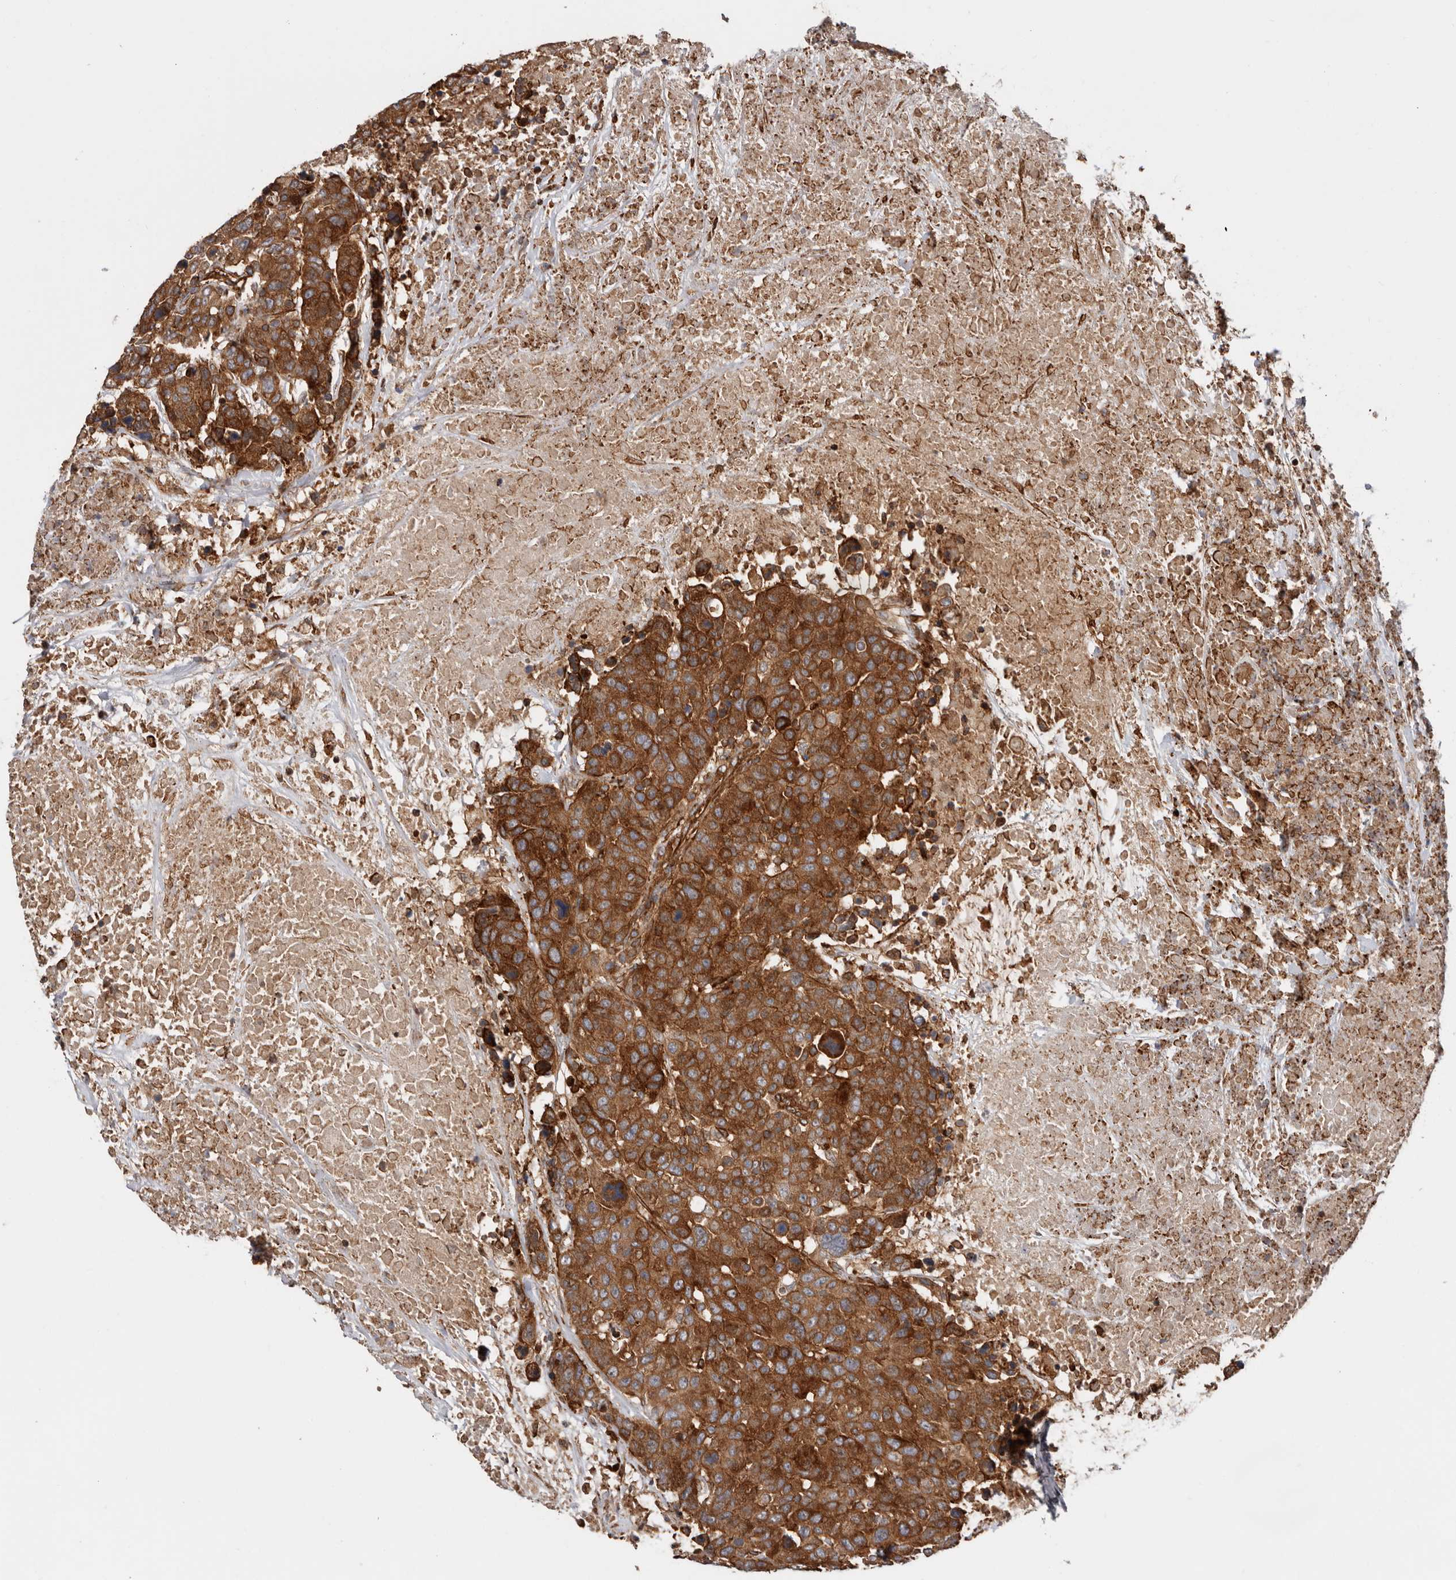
{"staining": {"intensity": "strong", "quantity": ">75%", "location": "cytoplasmic/membranous"}, "tissue": "breast cancer", "cell_type": "Tumor cells", "image_type": "cancer", "snomed": [{"axis": "morphology", "description": "Duct carcinoma"}, {"axis": "topography", "description": "Breast"}], "caption": "Protein analysis of breast intraductal carcinoma tissue exhibits strong cytoplasmic/membranous staining in approximately >75% of tumor cells.", "gene": "TMC7", "patient": {"sex": "female", "age": 37}}